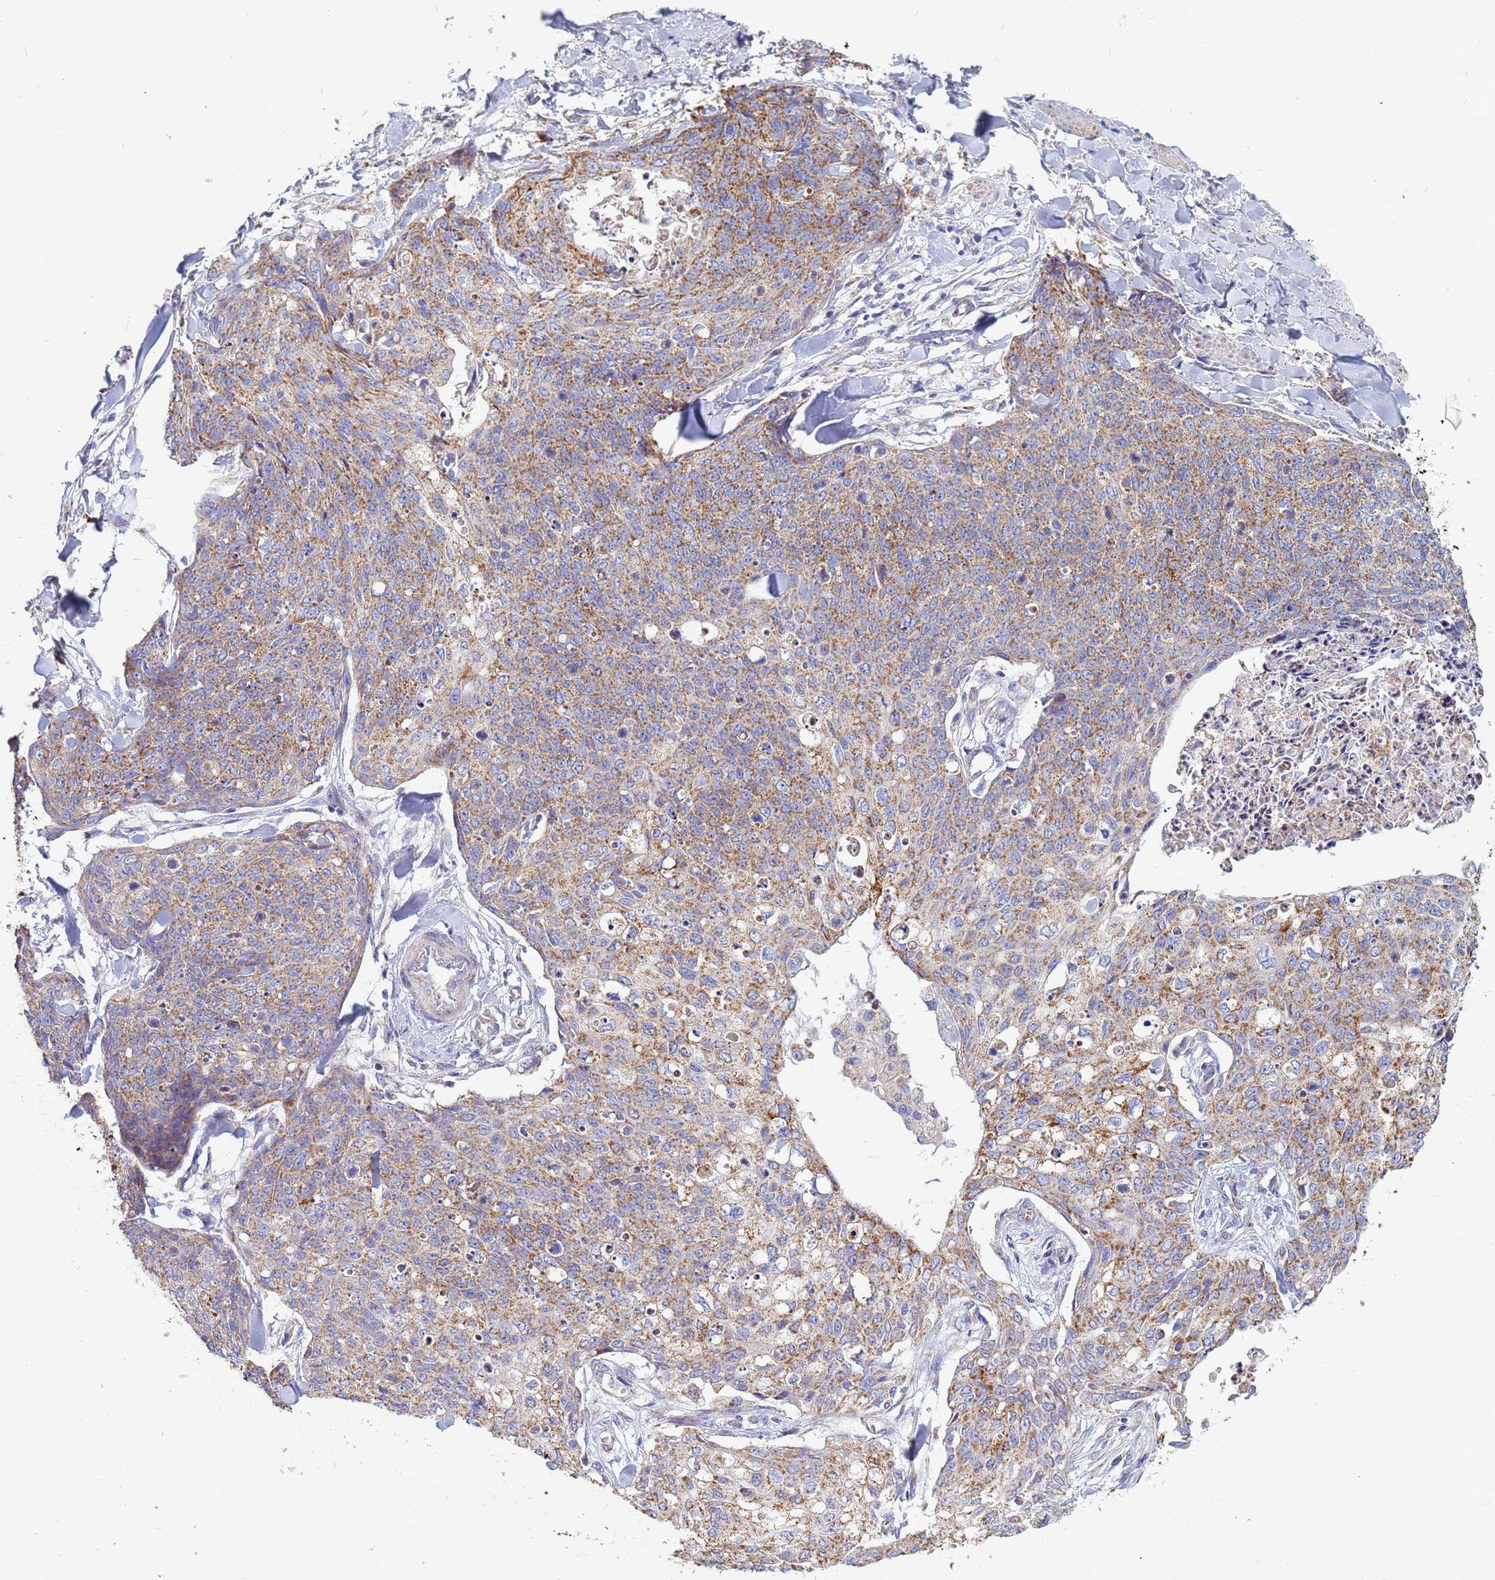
{"staining": {"intensity": "moderate", "quantity": ">75%", "location": "cytoplasmic/membranous"}, "tissue": "skin cancer", "cell_type": "Tumor cells", "image_type": "cancer", "snomed": [{"axis": "morphology", "description": "Squamous cell carcinoma, NOS"}, {"axis": "topography", "description": "Skin"}, {"axis": "topography", "description": "Vulva"}], "caption": "Protein expression analysis of skin cancer (squamous cell carcinoma) demonstrates moderate cytoplasmic/membranous expression in about >75% of tumor cells.", "gene": "UQCRH", "patient": {"sex": "female", "age": 85}}